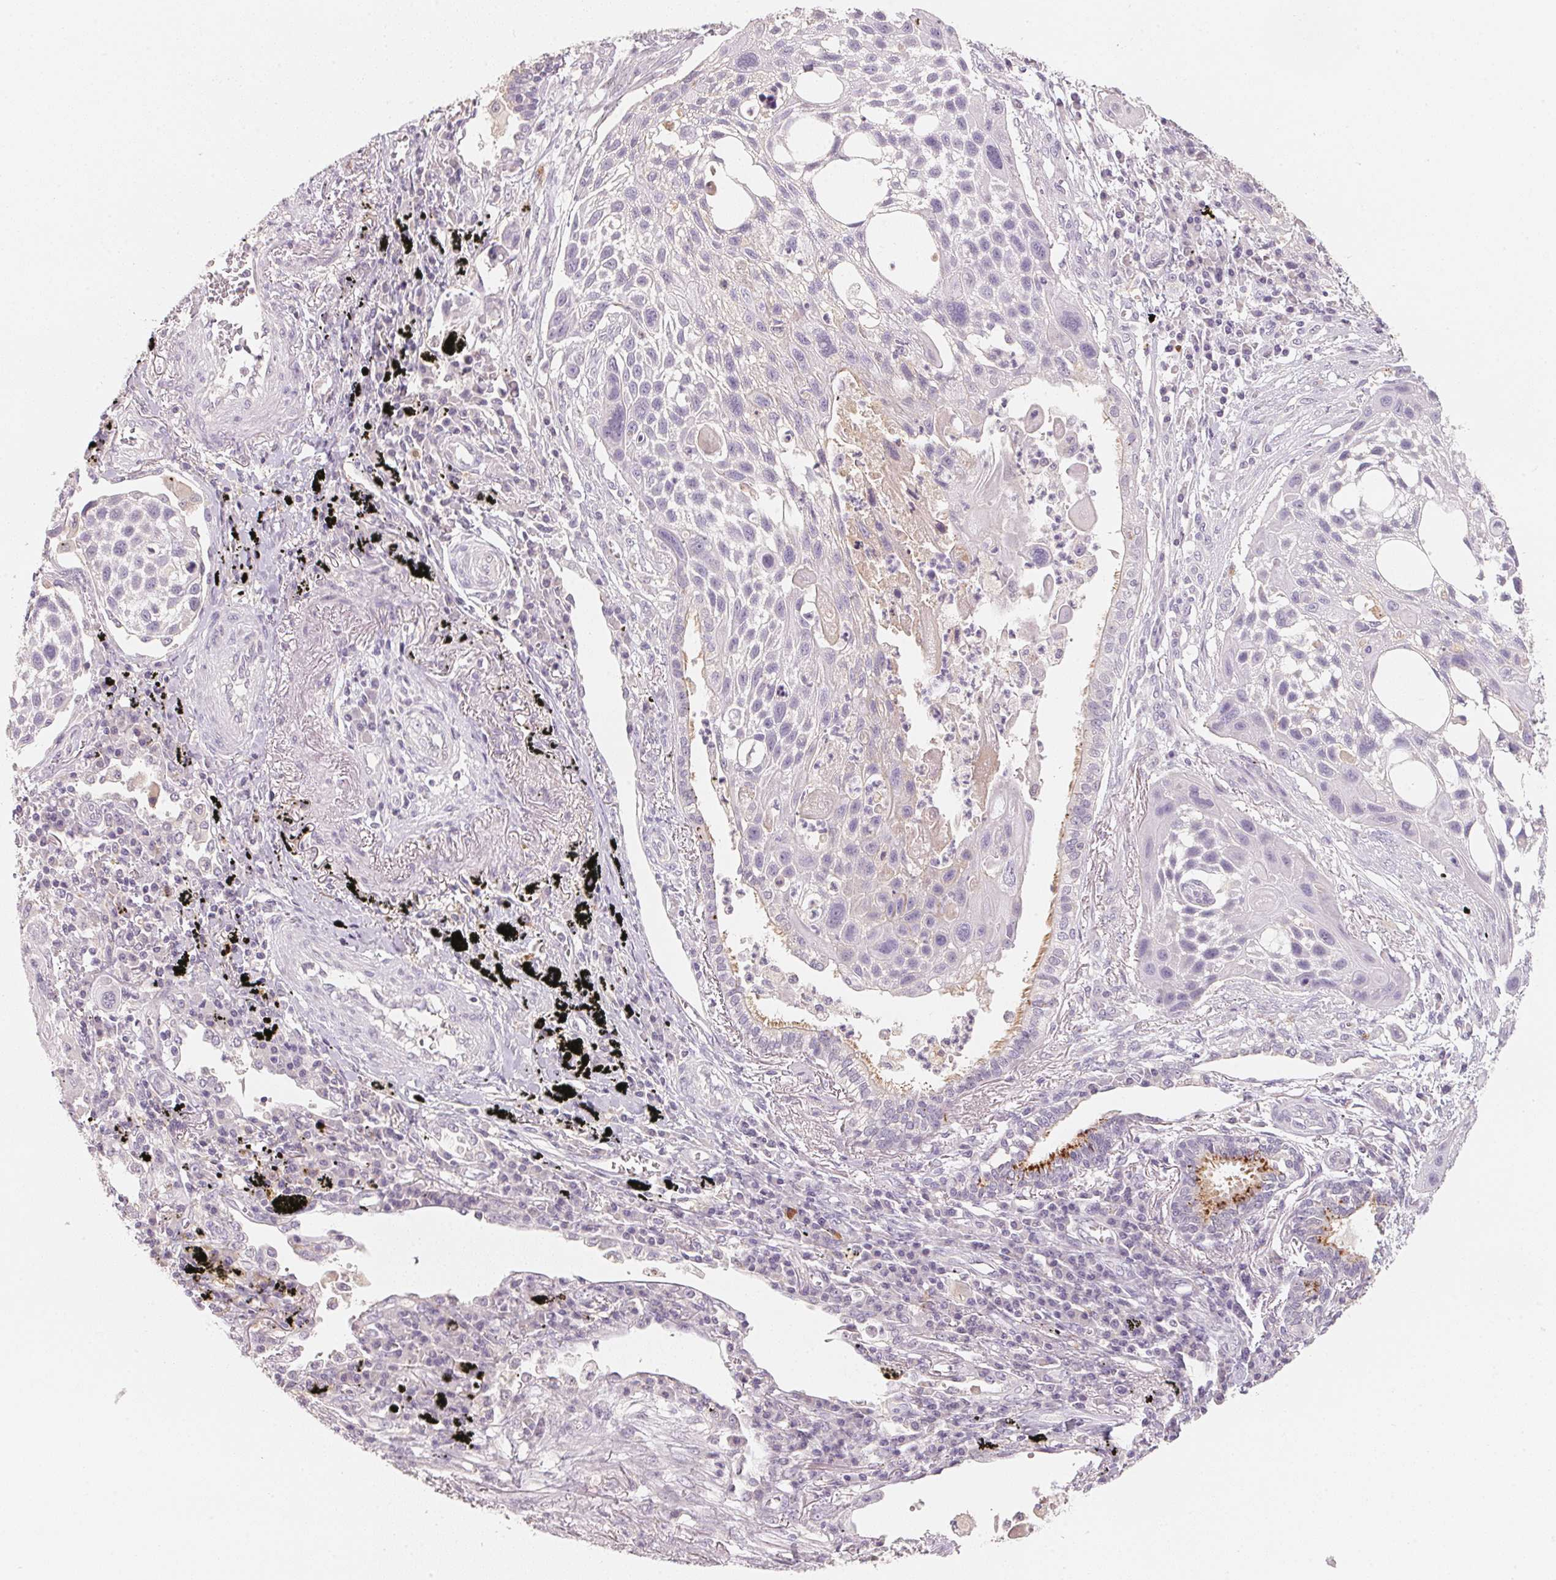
{"staining": {"intensity": "negative", "quantity": "none", "location": "none"}, "tissue": "lung cancer", "cell_type": "Tumor cells", "image_type": "cancer", "snomed": [{"axis": "morphology", "description": "Squamous cell carcinoma, NOS"}, {"axis": "topography", "description": "Lung"}], "caption": "DAB immunohistochemical staining of squamous cell carcinoma (lung) demonstrates no significant staining in tumor cells.", "gene": "TREH", "patient": {"sex": "male", "age": 78}}